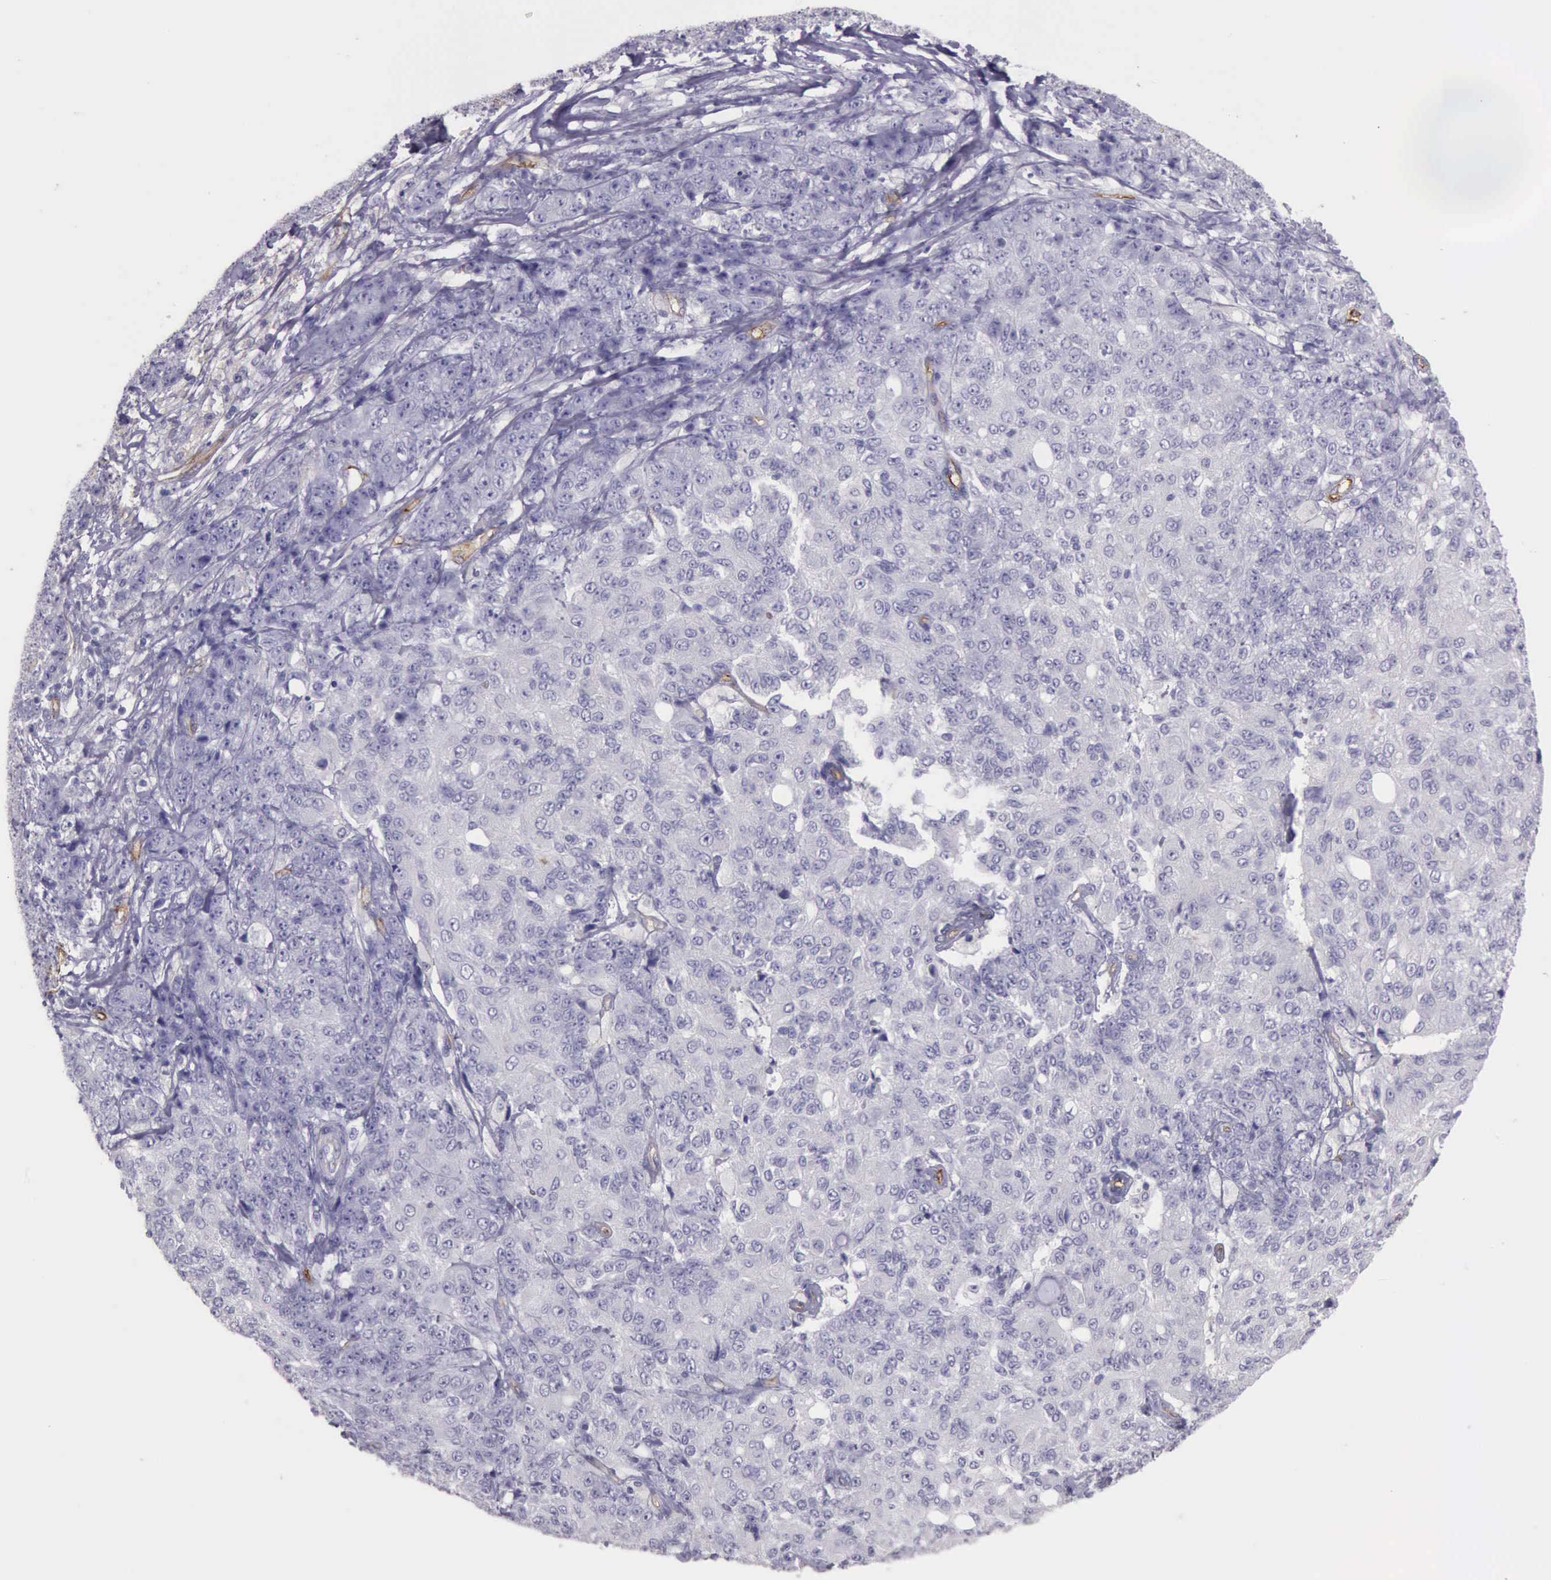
{"staining": {"intensity": "negative", "quantity": "none", "location": "none"}, "tissue": "ovarian cancer", "cell_type": "Tumor cells", "image_type": "cancer", "snomed": [{"axis": "morphology", "description": "Carcinoma, endometroid"}, {"axis": "topography", "description": "Ovary"}], "caption": "A histopathology image of endometroid carcinoma (ovarian) stained for a protein exhibits no brown staining in tumor cells. Nuclei are stained in blue.", "gene": "TCEANC", "patient": {"sex": "female", "age": 42}}